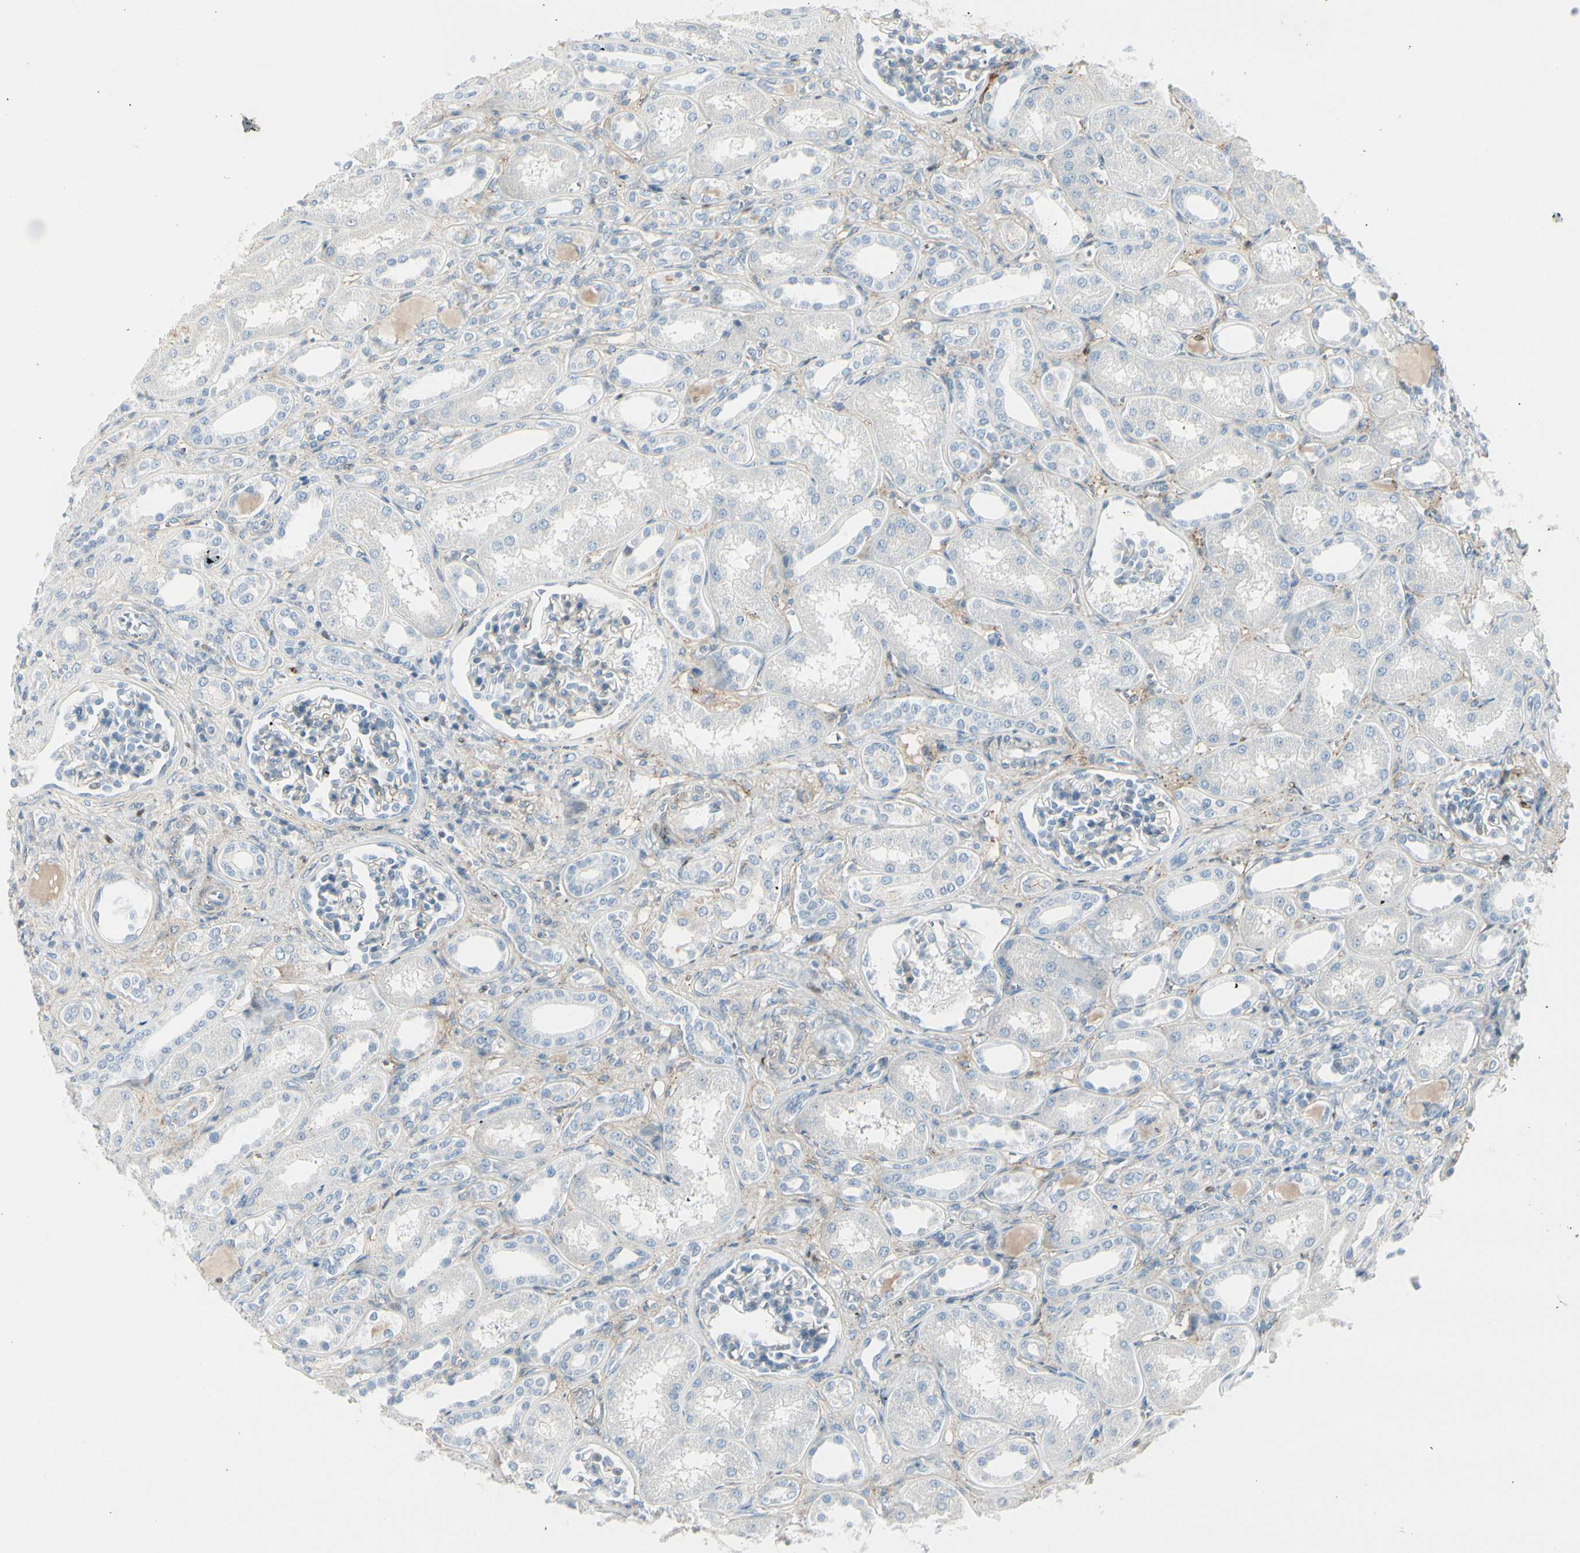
{"staining": {"intensity": "negative", "quantity": "none", "location": "none"}, "tissue": "kidney", "cell_type": "Cells in glomeruli", "image_type": "normal", "snomed": [{"axis": "morphology", "description": "Normal tissue, NOS"}, {"axis": "topography", "description": "Kidney"}], "caption": "Immunohistochemistry image of normal kidney: human kidney stained with DAB (3,3'-diaminobenzidine) demonstrates no significant protein expression in cells in glomeruli. (DAB immunohistochemistry with hematoxylin counter stain).", "gene": "CACNA2D1", "patient": {"sex": "male", "age": 7}}